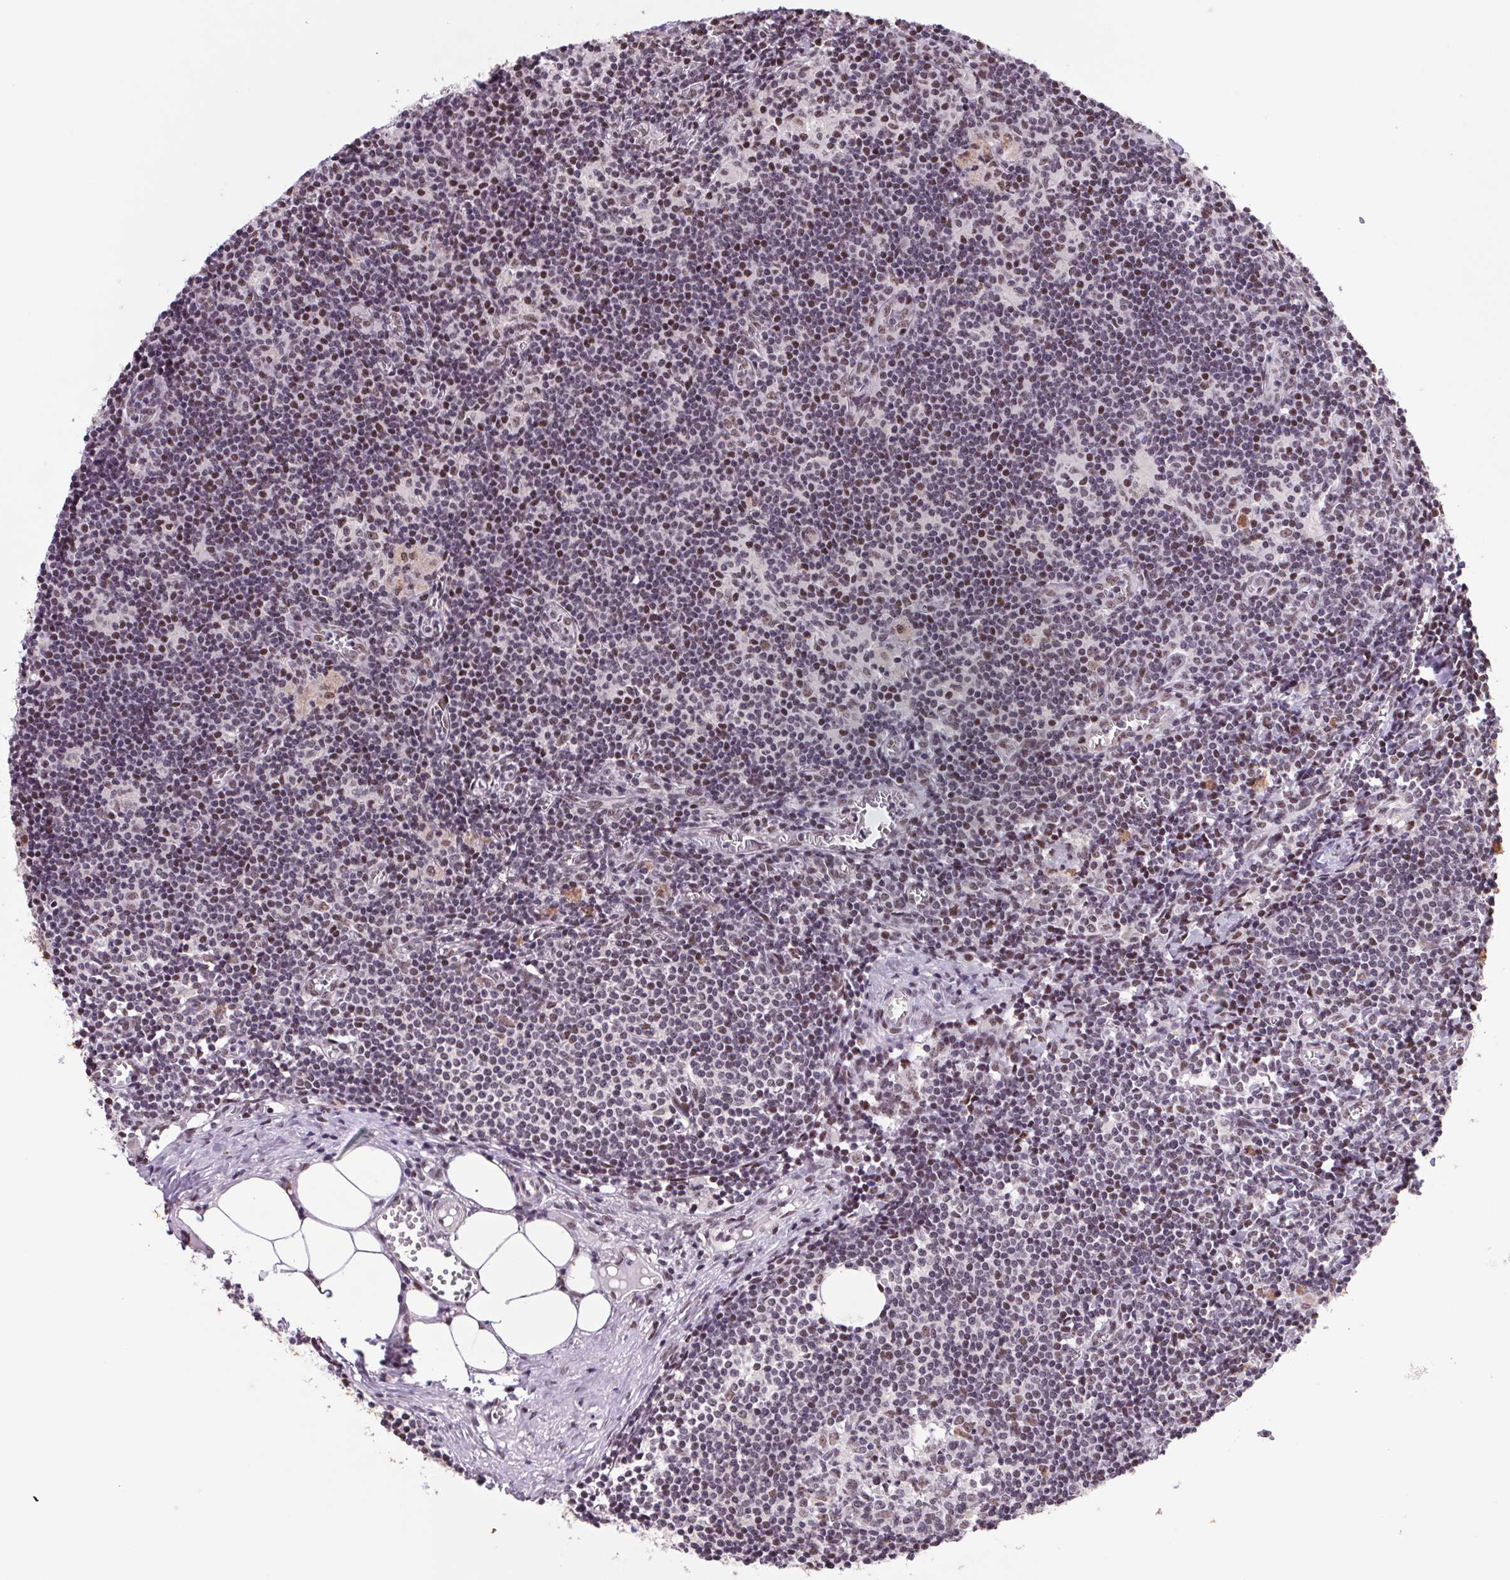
{"staining": {"intensity": "moderate", "quantity": ">75%", "location": "nuclear"}, "tissue": "lymph node", "cell_type": "Germinal center cells", "image_type": "normal", "snomed": [{"axis": "morphology", "description": "Normal tissue, NOS"}, {"axis": "topography", "description": "Lymph node"}], "caption": "This photomicrograph demonstrates immunohistochemistry (IHC) staining of normal human lymph node, with medium moderate nuclear positivity in about >75% of germinal center cells.", "gene": "LDLRAD4", "patient": {"sex": "female", "age": 52}}